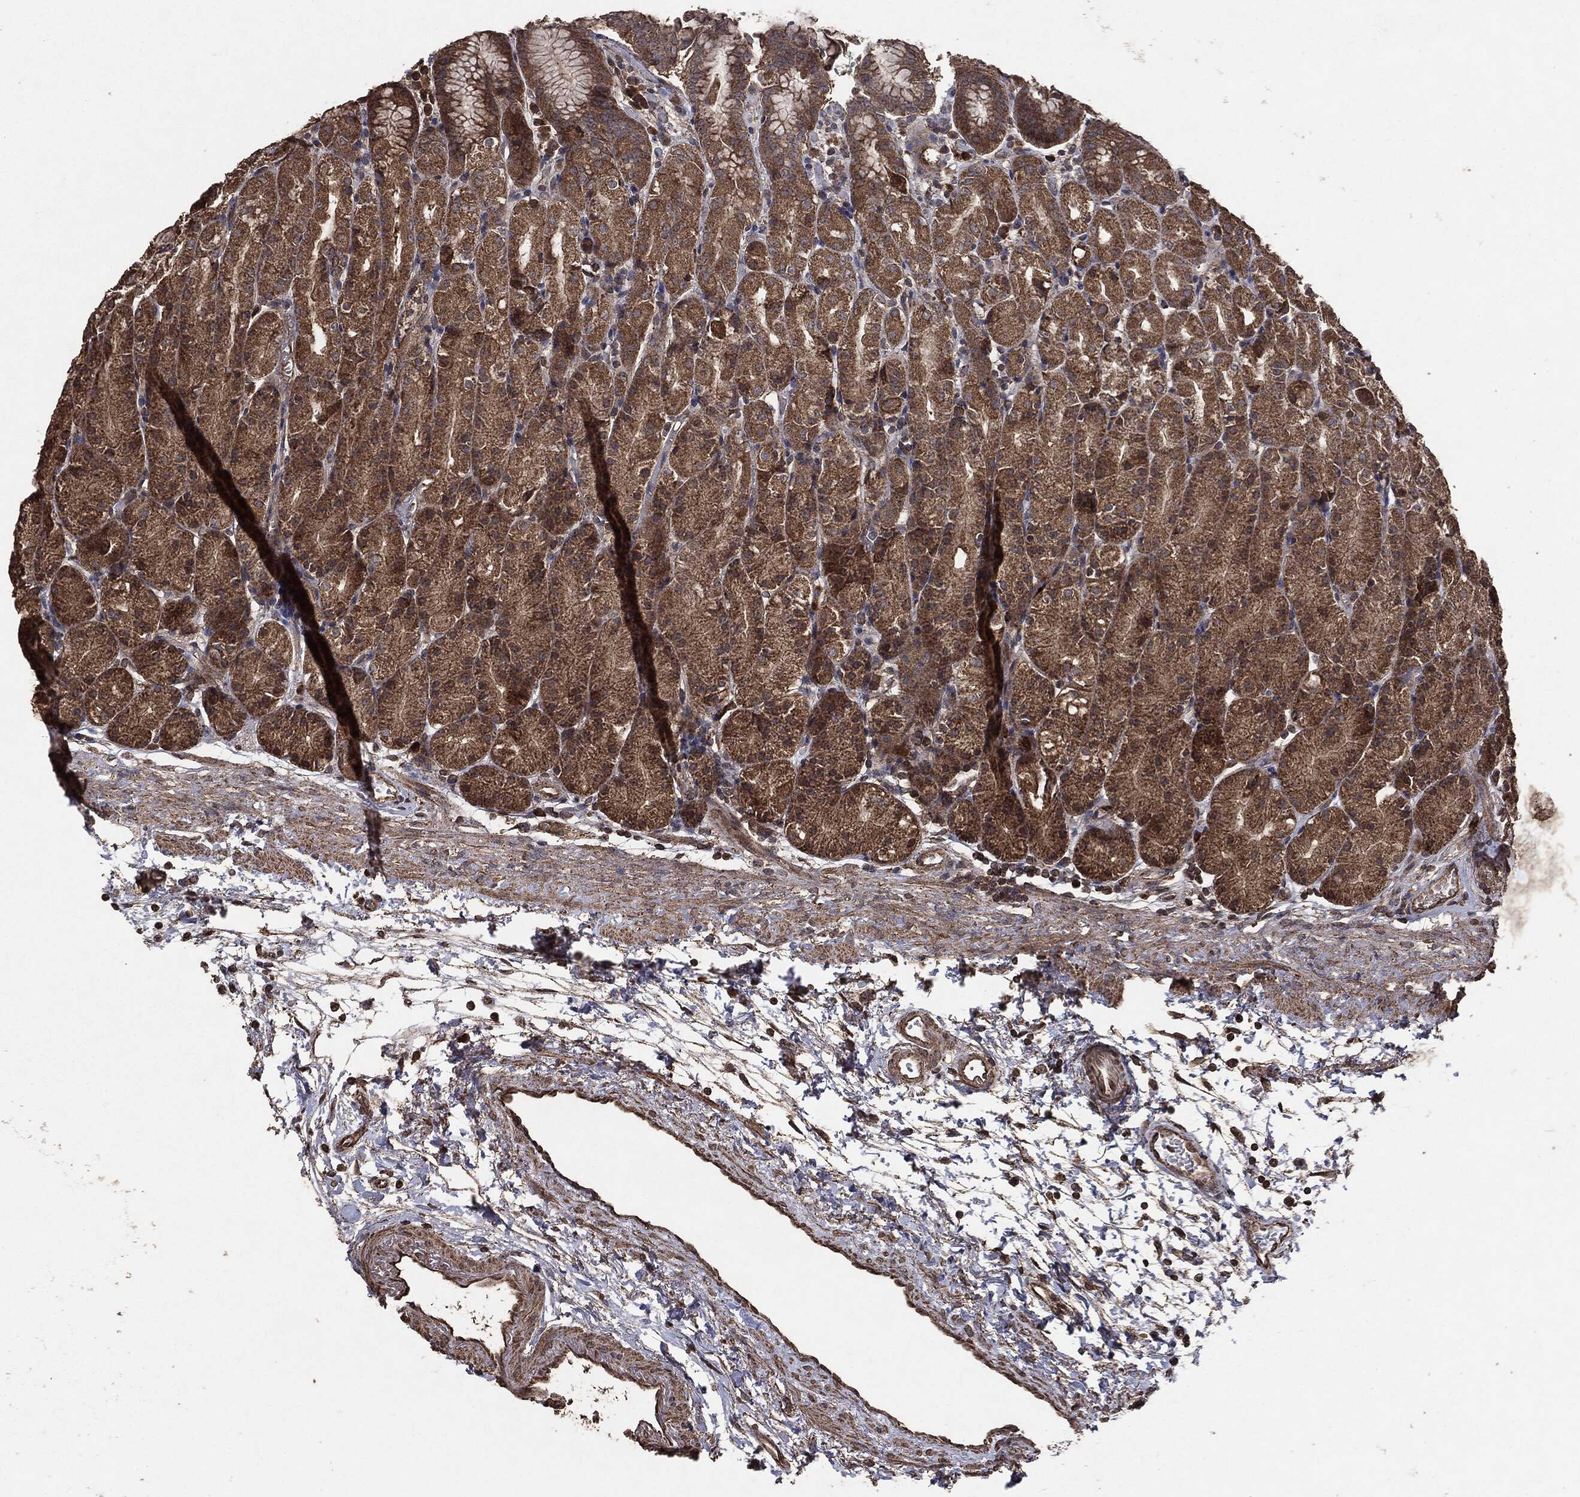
{"staining": {"intensity": "moderate", "quantity": ">75%", "location": "cytoplasmic/membranous"}, "tissue": "stomach", "cell_type": "Glandular cells", "image_type": "normal", "snomed": [{"axis": "morphology", "description": "Normal tissue, NOS"}, {"axis": "morphology", "description": "Adenocarcinoma, NOS"}, {"axis": "topography", "description": "Stomach"}], "caption": "Protein expression analysis of unremarkable stomach displays moderate cytoplasmic/membranous staining in about >75% of glandular cells.", "gene": "MTOR", "patient": {"sex": "female", "age": 81}}